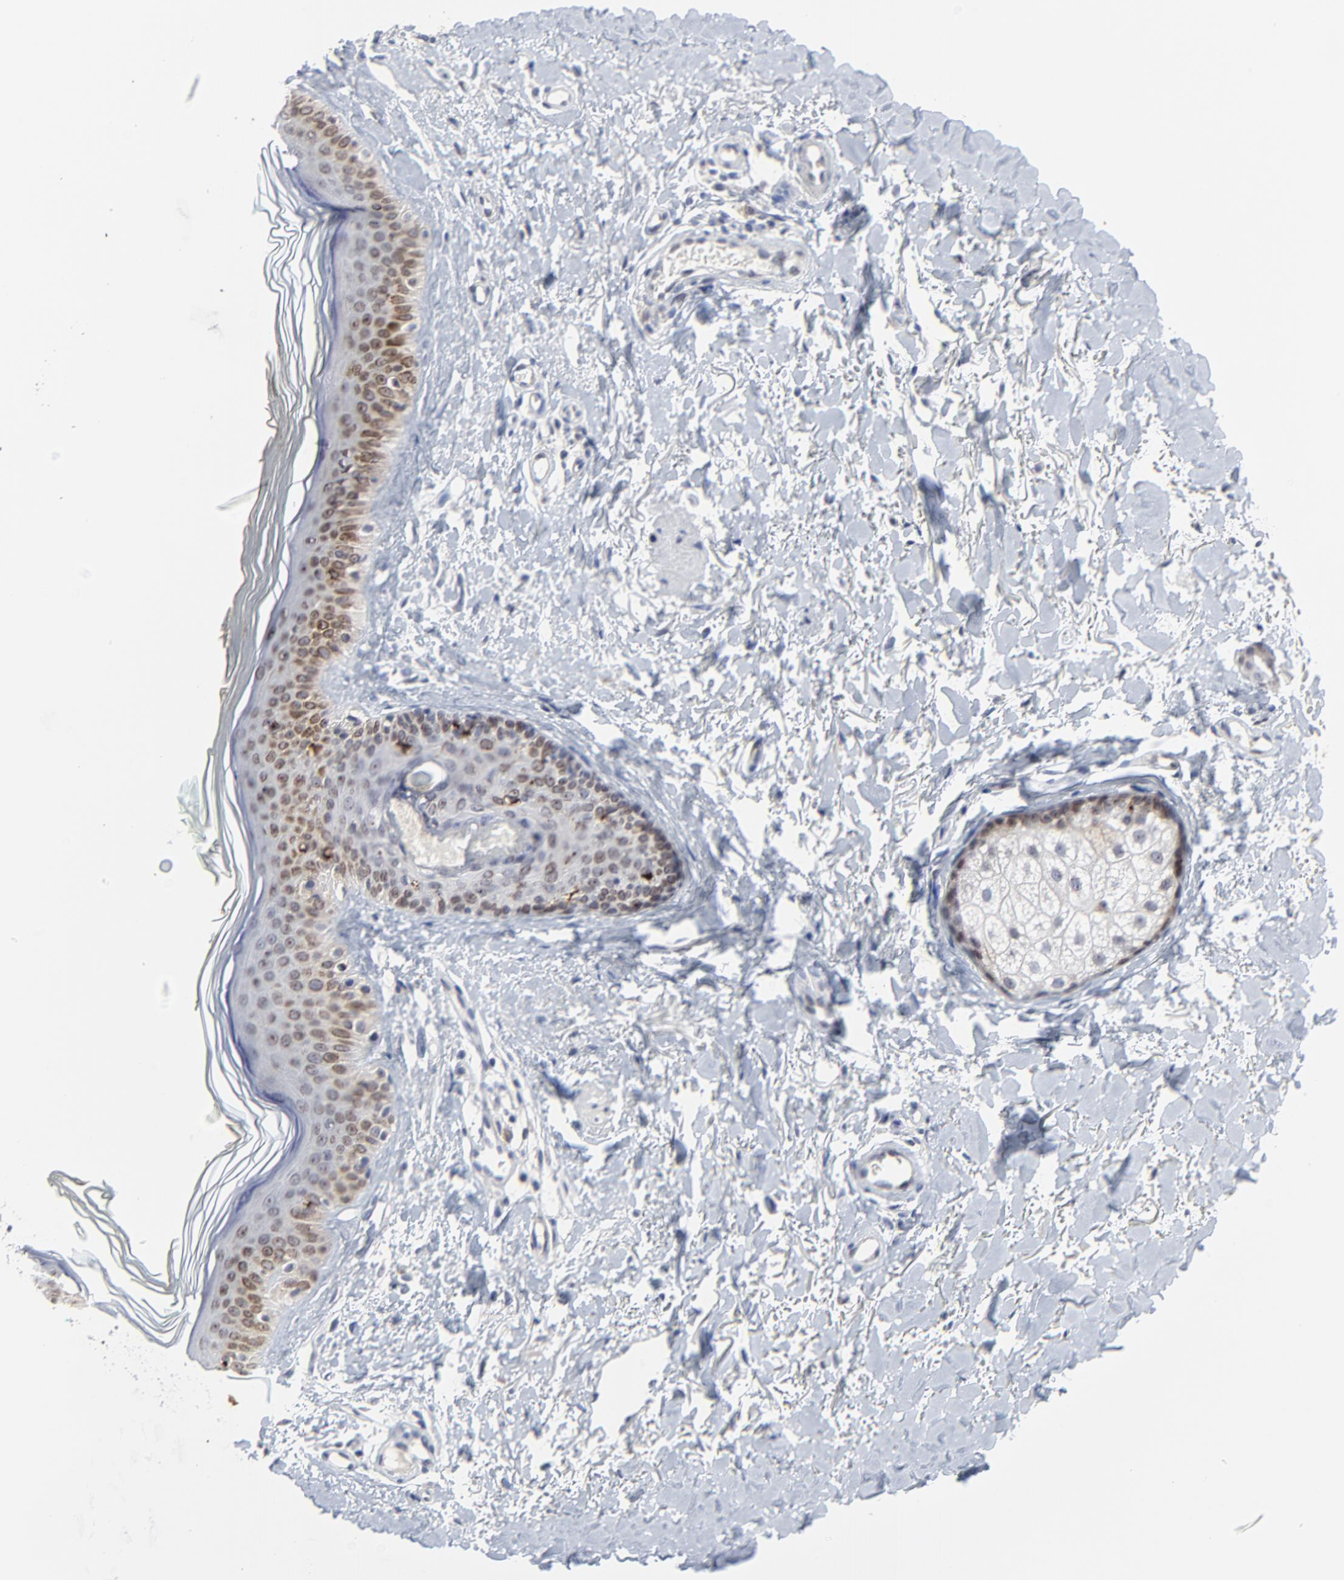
{"staining": {"intensity": "negative", "quantity": "none", "location": "none"}, "tissue": "skin", "cell_type": "Fibroblasts", "image_type": "normal", "snomed": [{"axis": "morphology", "description": "Normal tissue, NOS"}, {"axis": "topography", "description": "Skin"}], "caption": "The histopathology image exhibits no significant staining in fibroblasts of skin.", "gene": "NLGN3", "patient": {"sex": "male", "age": 71}}